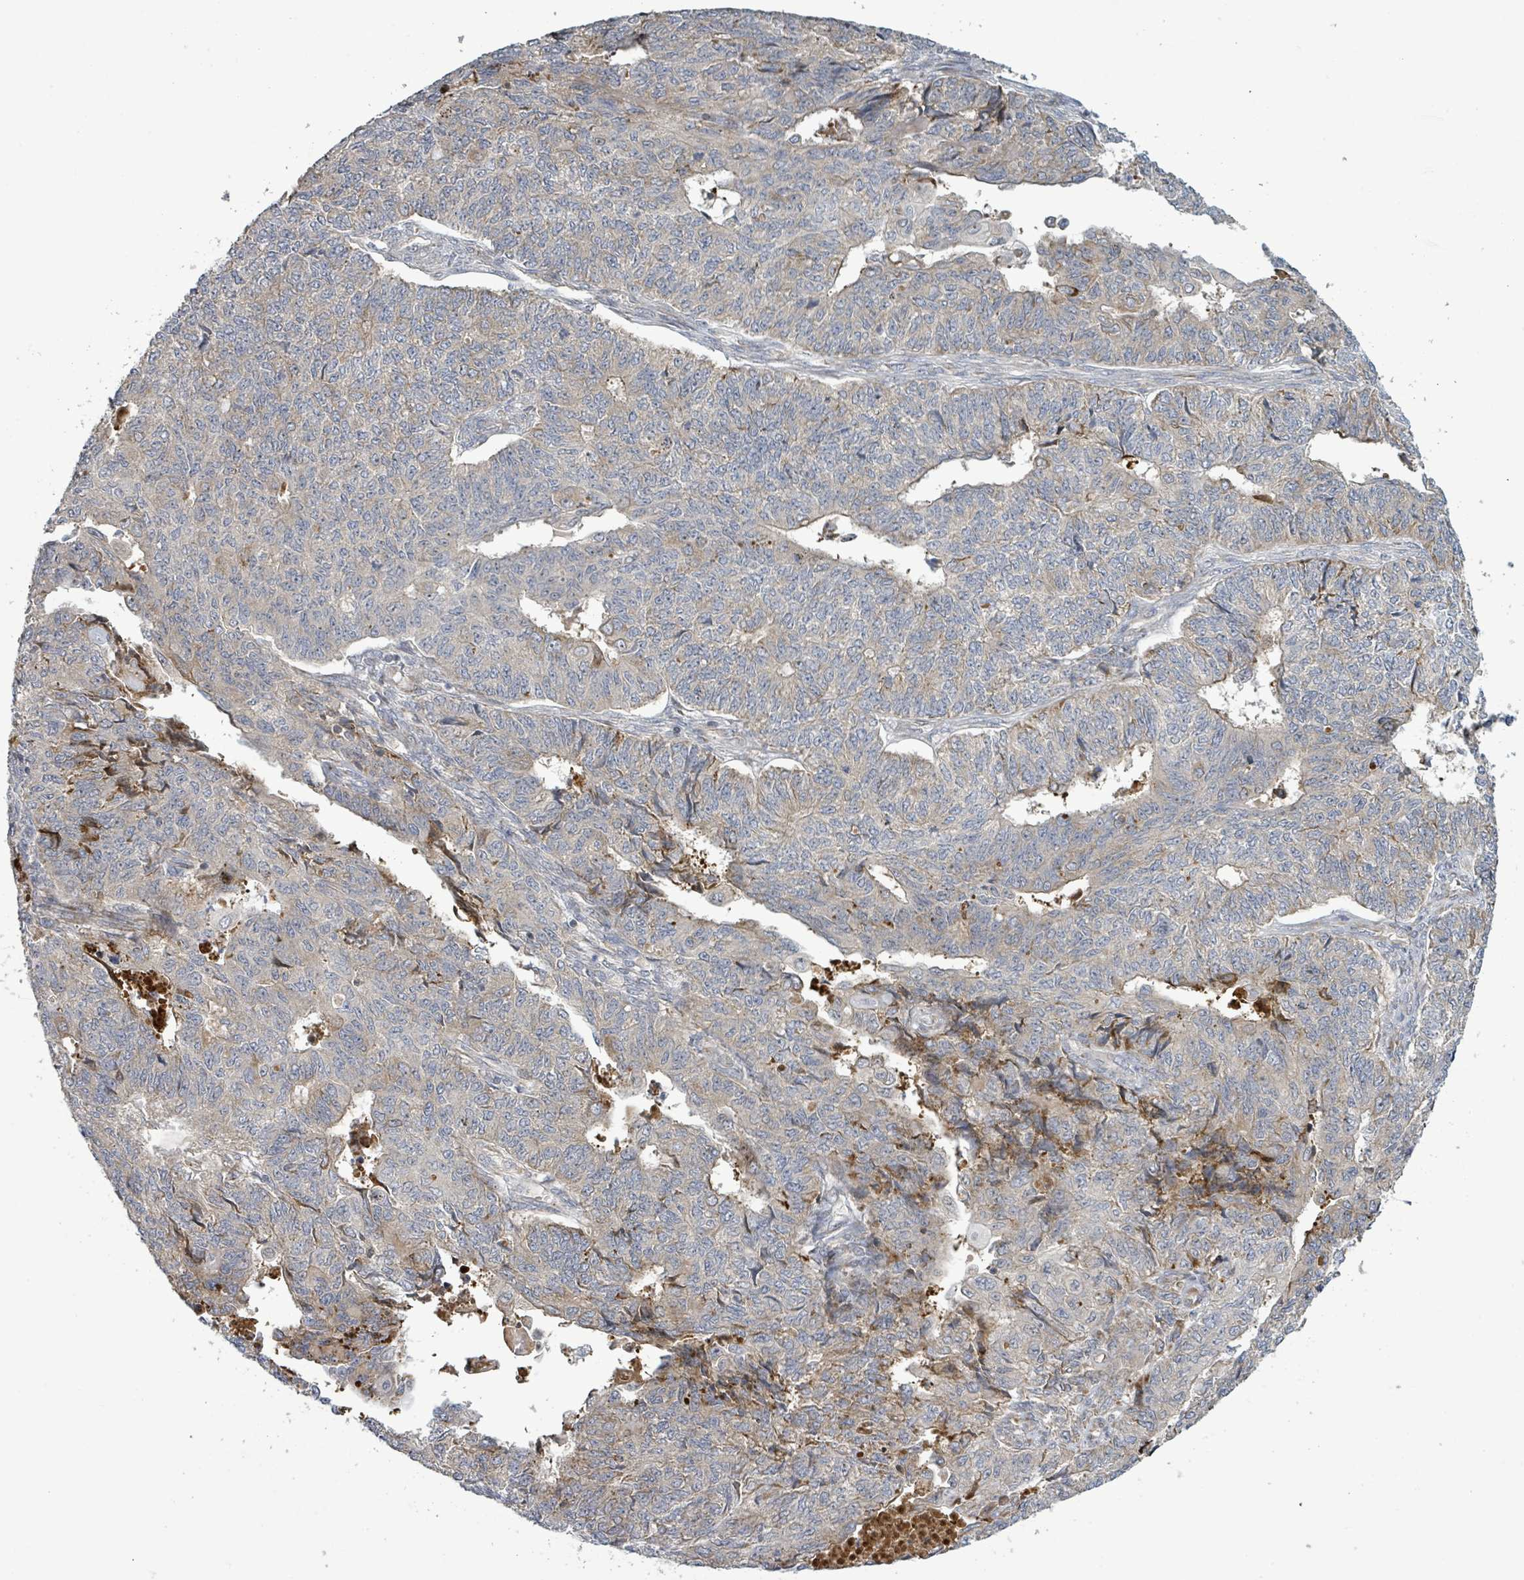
{"staining": {"intensity": "weak", "quantity": "<25%", "location": "cytoplasmic/membranous"}, "tissue": "endometrial cancer", "cell_type": "Tumor cells", "image_type": "cancer", "snomed": [{"axis": "morphology", "description": "Adenocarcinoma, NOS"}, {"axis": "topography", "description": "Endometrium"}], "caption": "This is an immunohistochemistry histopathology image of endometrial cancer (adenocarcinoma). There is no positivity in tumor cells.", "gene": "LILRA4", "patient": {"sex": "female", "age": 32}}